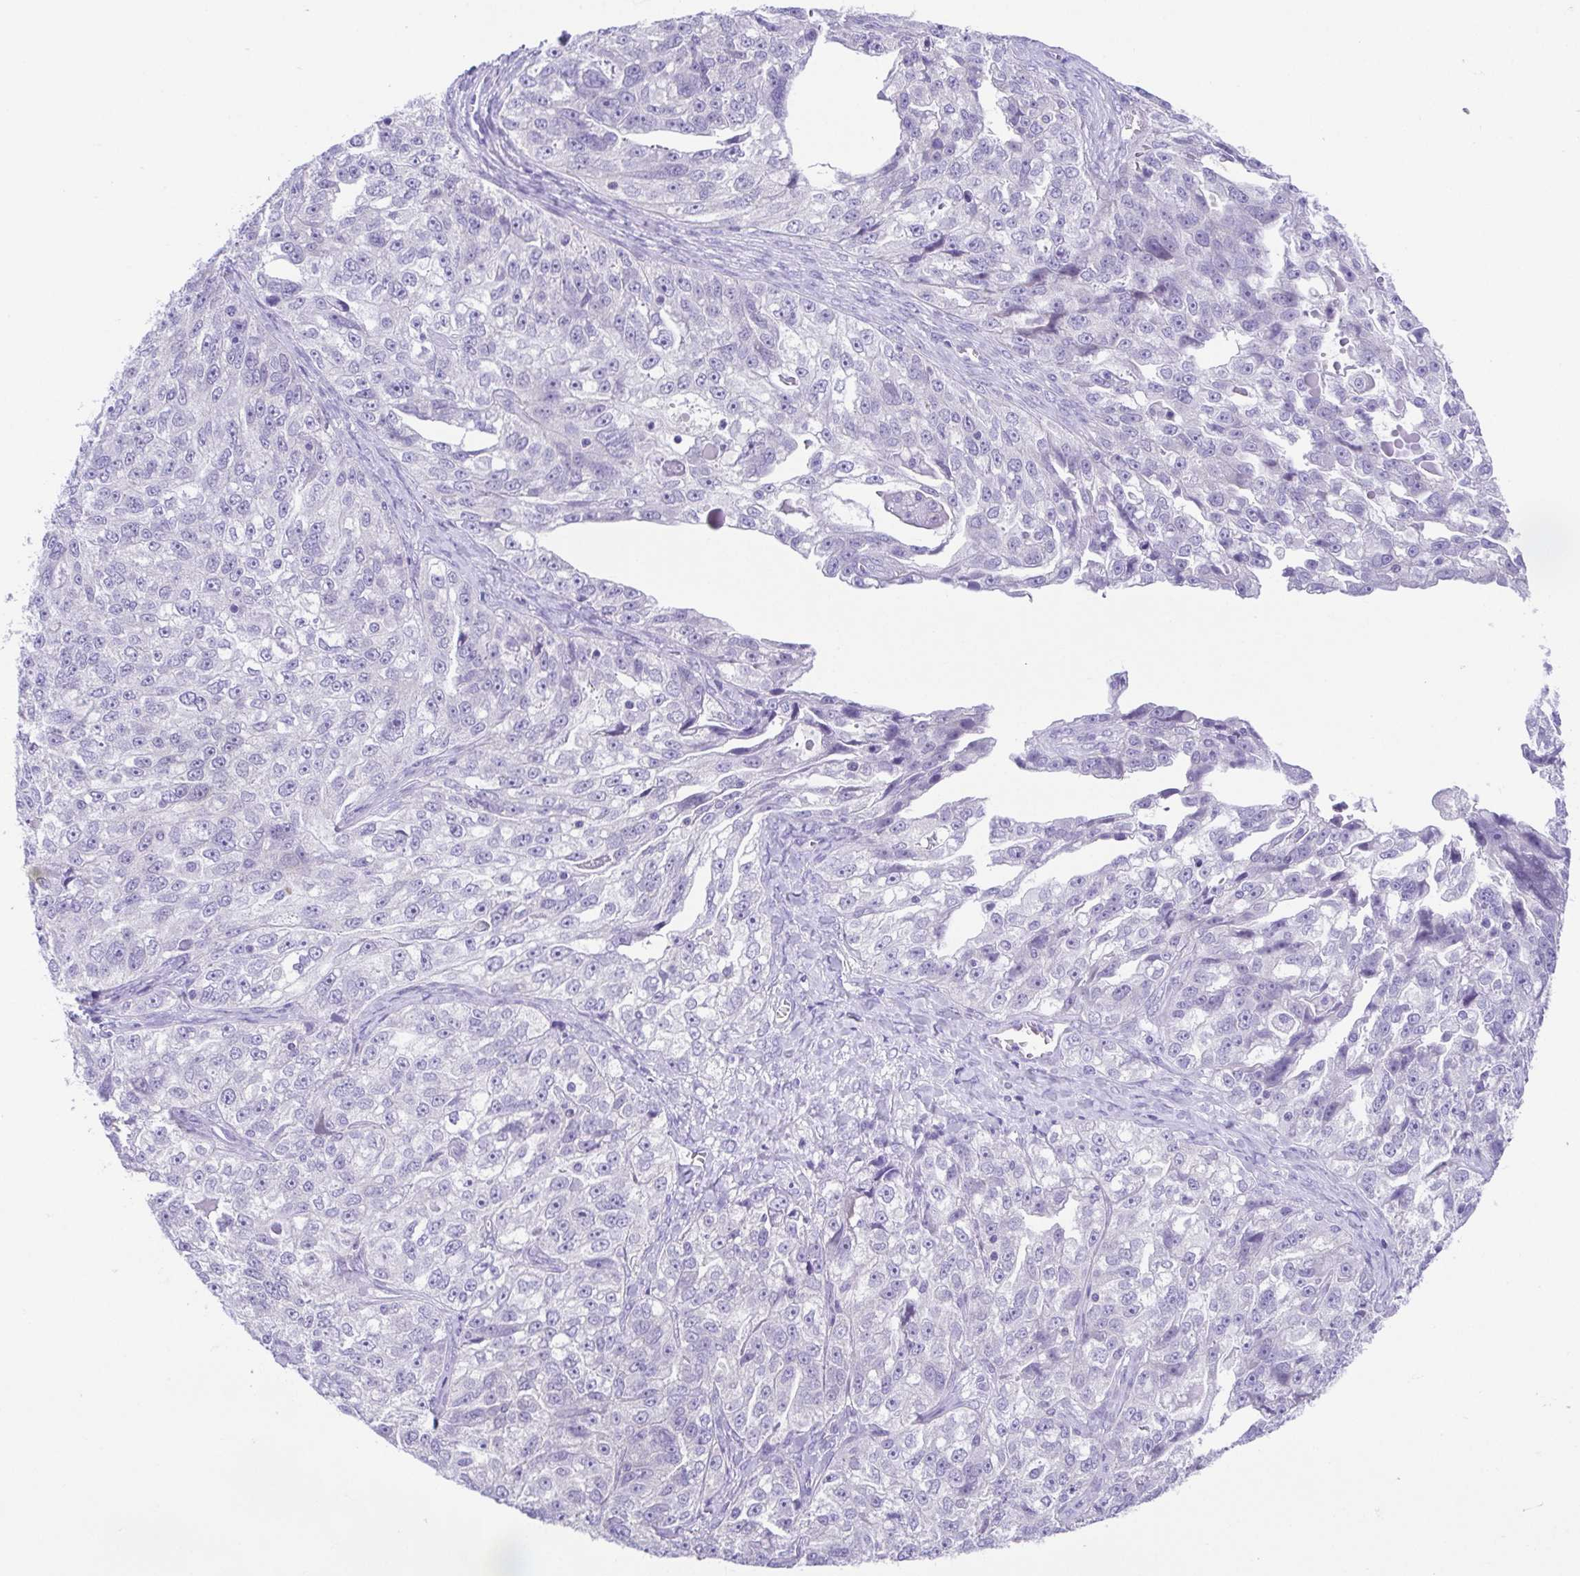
{"staining": {"intensity": "negative", "quantity": "none", "location": "none"}, "tissue": "ovarian cancer", "cell_type": "Tumor cells", "image_type": "cancer", "snomed": [{"axis": "morphology", "description": "Cystadenocarcinoma, serous, NOS"}, {"axis": "topography", "description": "Ovary"}], "caption": "Ovarian cancer (serous cystadenocarcinoma) was stained to show a protein in brown. There is no significant positivity in tumor cells.", "gene": "LUZP4", "patient": {"sex": "female", "age": 51}}